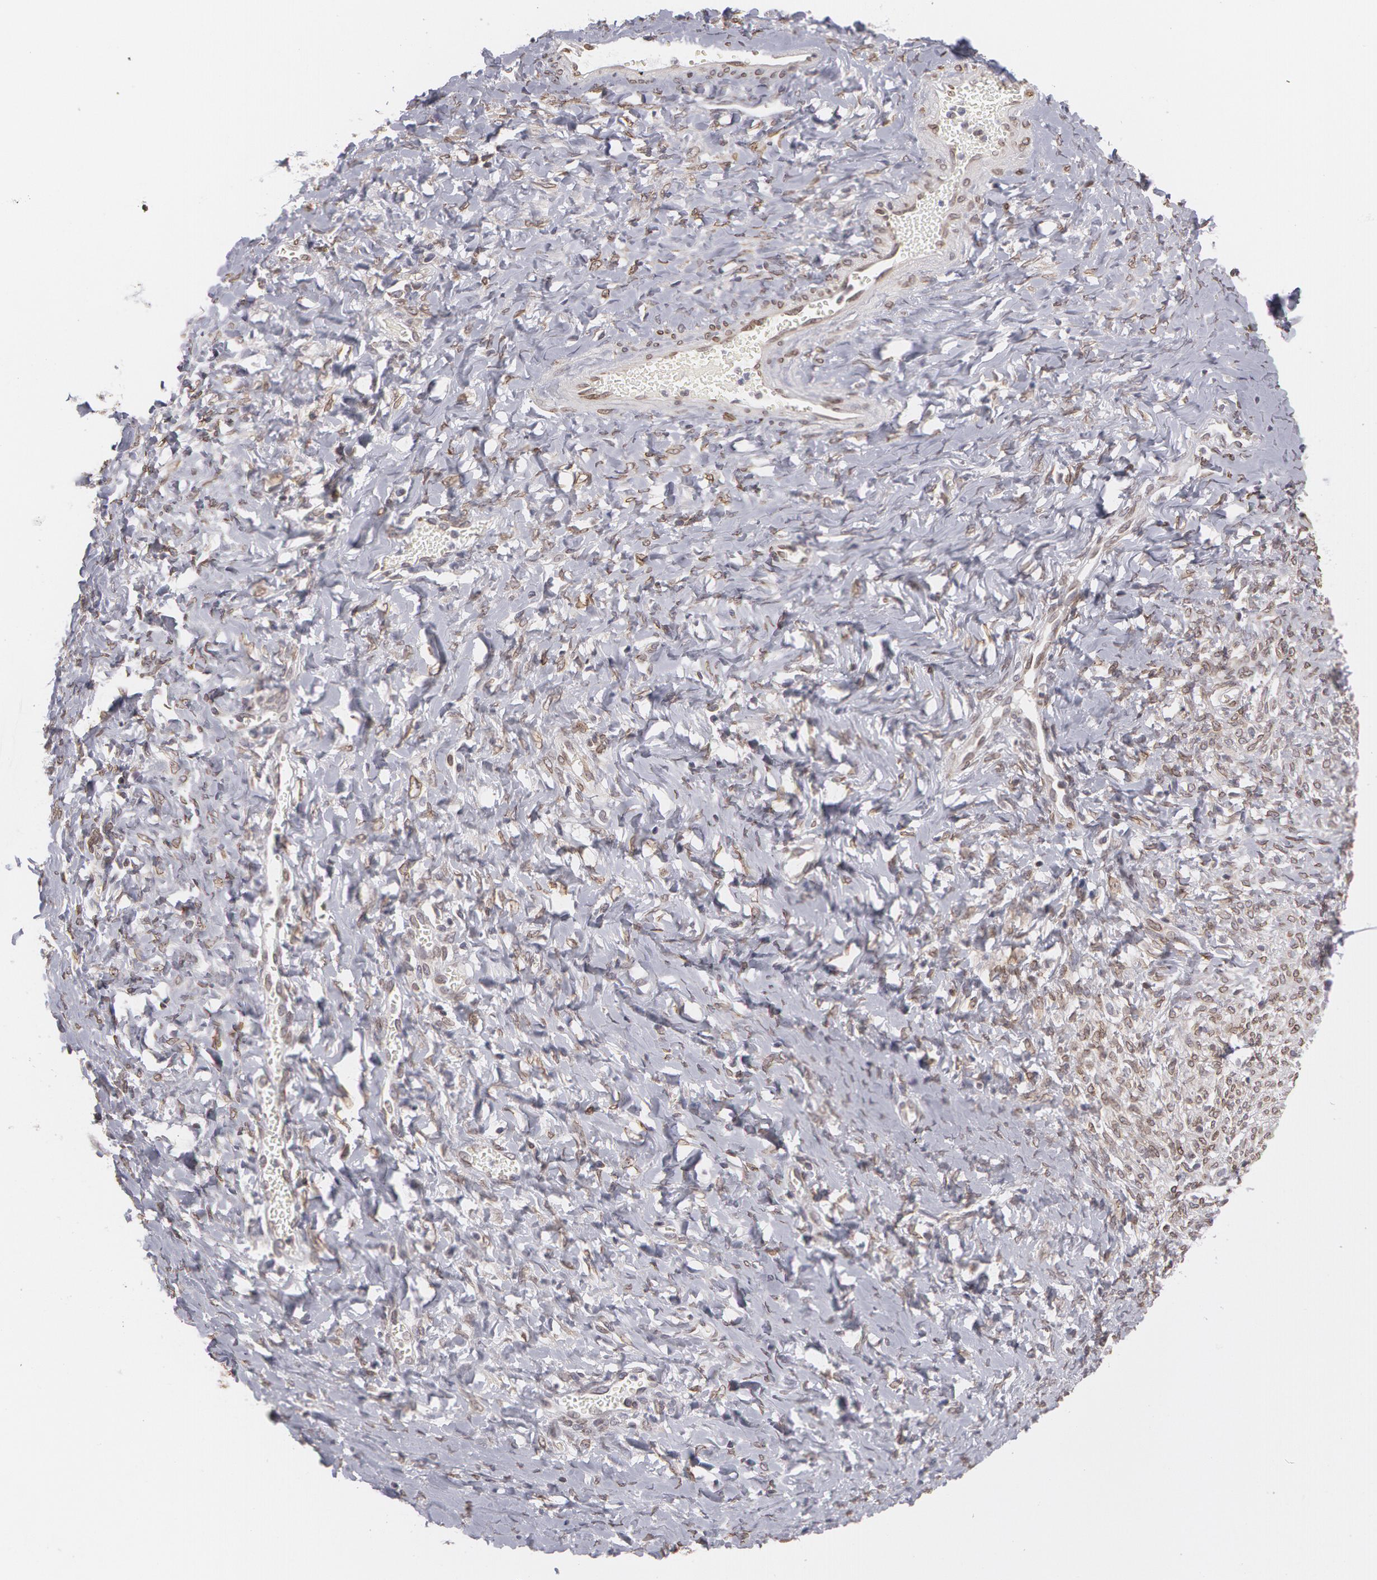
{"staining": {"intensity": "moderate", "quantity": ">75%", "location": "cytoplasmic/membranous,nuclear"}, "tissue": "smooth muscle", "cell_type": "Smooth muscle cells", "image_type": "normal", "snomed": [{"axis": "morphology", "description": "Normal tissue, NOS"}, {"axis": "topography", "description": "Uterus"}], "caption": "Normal smooth muscle shows moderate cytoplasmic/membranous,nuclear positivity in about >75% of smooth muscle cells, visualized by immunohistochemistry. (Stains: DAB in brown, nuclei in blue, Microscopy: brightfield microscopy at high magnification).", "gene": "EMD", "patient": {"sex": "female", "age": 56}}